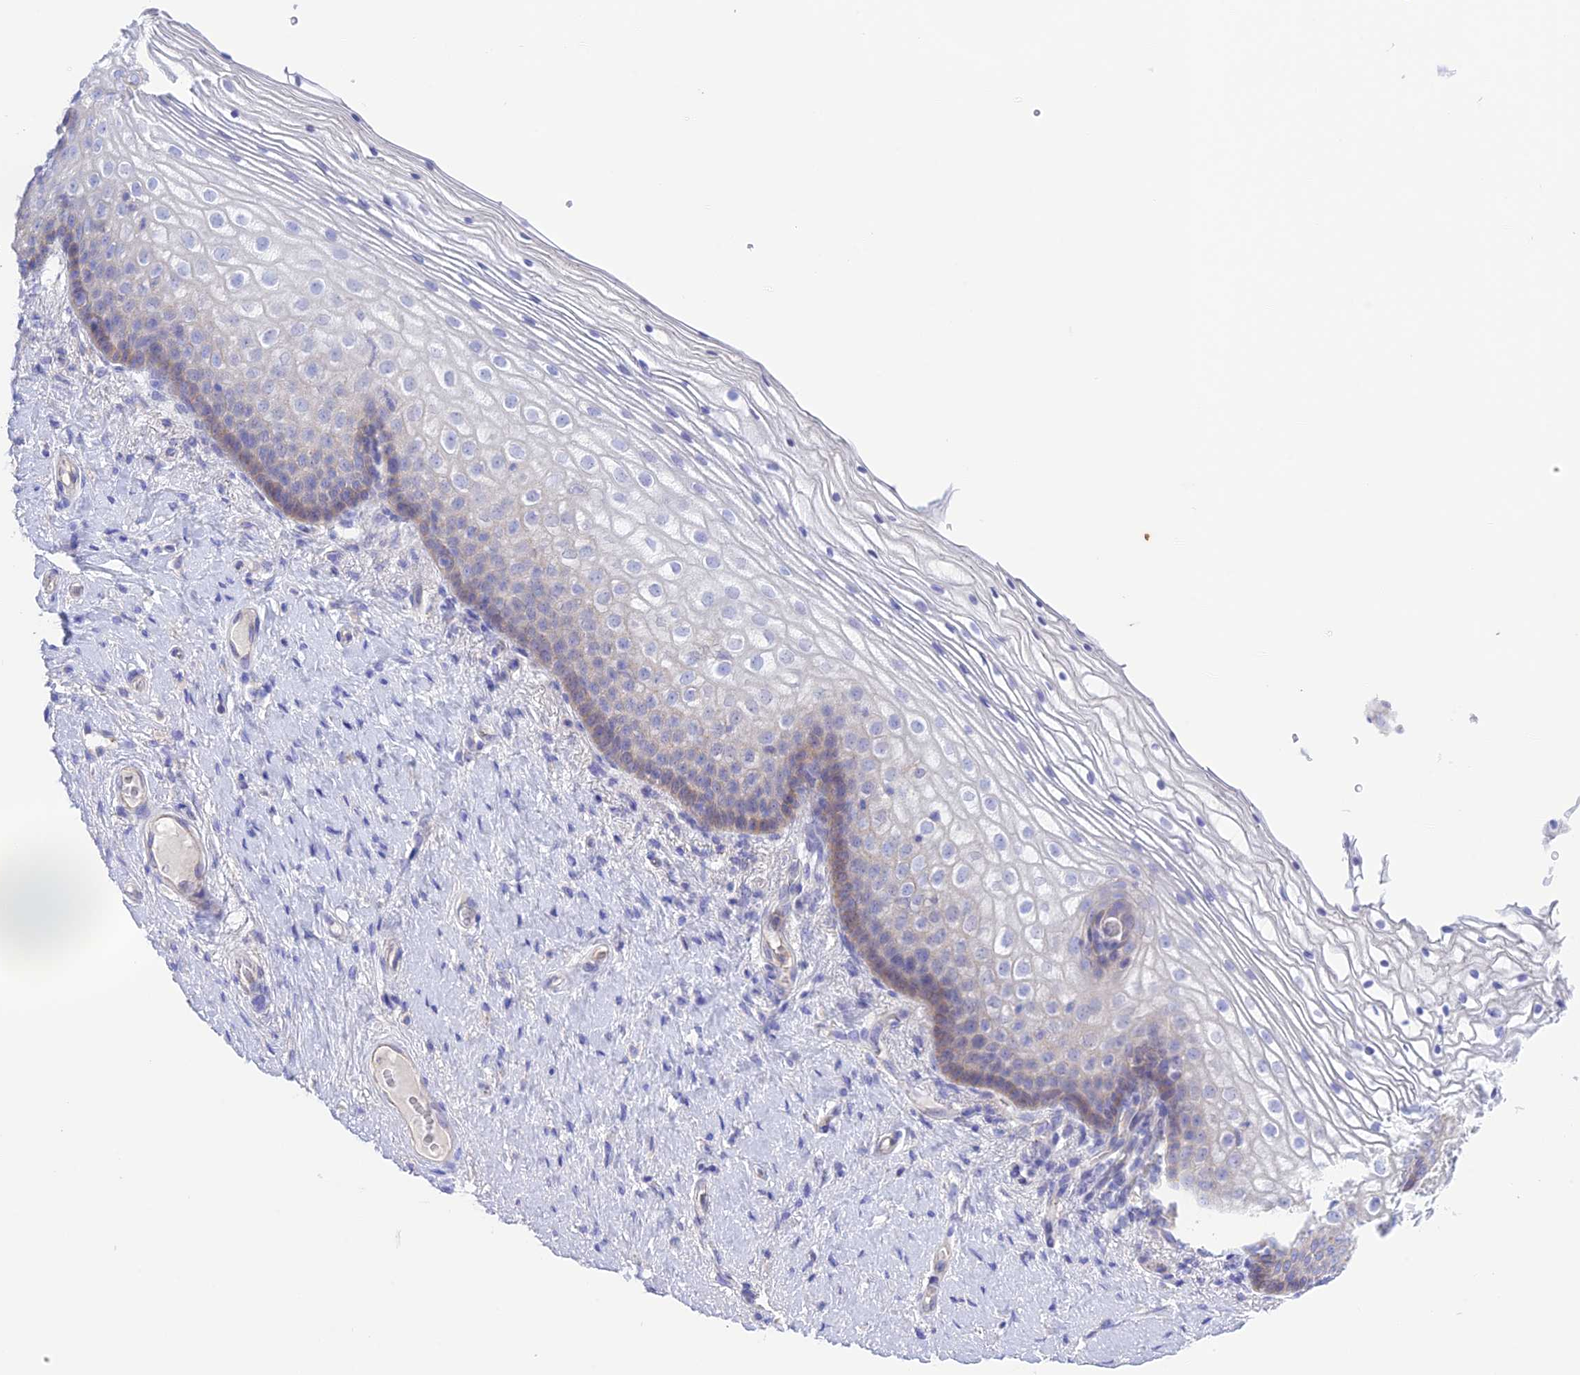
{"staining": {"intensity": "negative", "quantity": "none", "location": "none"}, "tissue": "vagina", "cell_type": "Squamous epithelial cells", "image_type": "normal", "snomed": [{"axis": "morphology", "description": "Normal tissue, NOS"}, {"axis": "topography", "description": "Vagina"}], "caption": "Micrograph shows no protein expression in squamous epithelial cells of normal vagina. (DAB (3,3'-diaminobenzidine) immunohistochemistry visualized using brightfield microscopy, high magnification).", "gene": "CHSY3", "patient": {"sex": "female", "age": 60}}